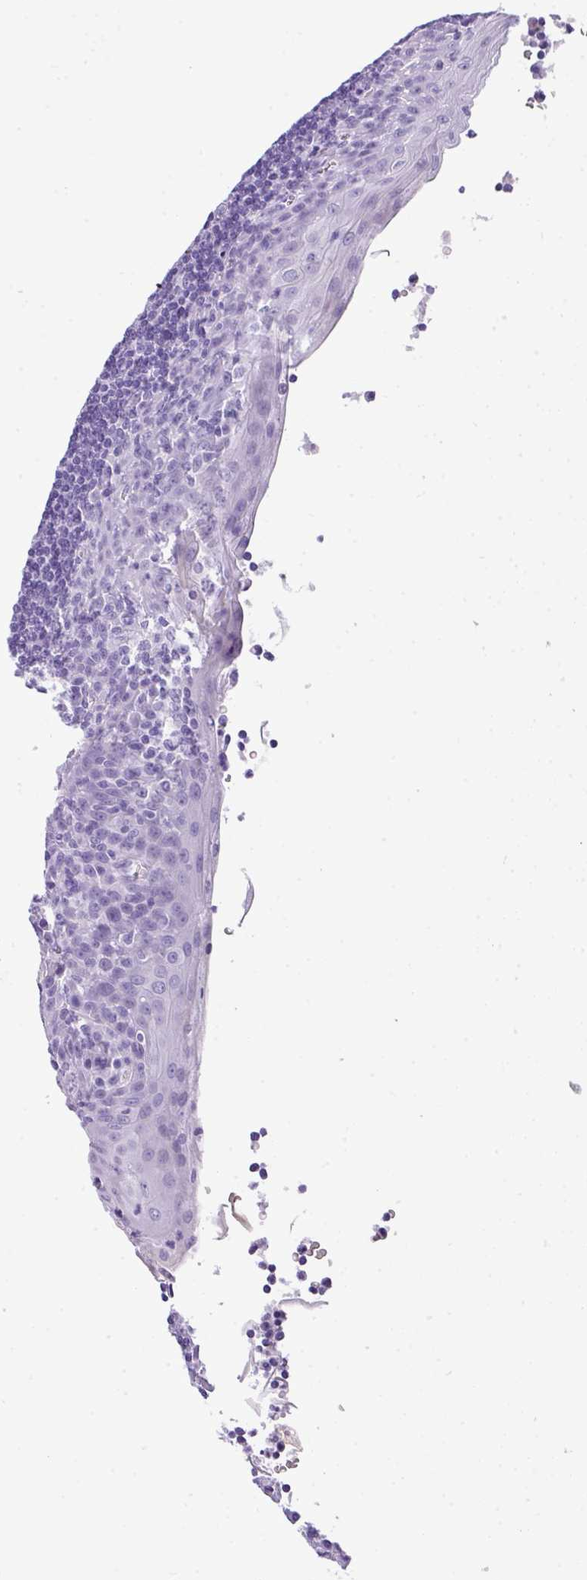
{"staining": {"intensity": "negative", "quantity": "none", "location": "none"}, "tissue": "tonsil", "cell_type": "Germinal center cells", "image_type": "normal", "snomed": [{"axis": "morphology", "description": "Normal tissue, NOS"}, {"axis": "topography", "description": "Tonsil"}], "caption": "Germinal center cells show no significant expression in benign tonsil. (Stains: DAB (3,3'-diaminobenzidine) immunohistochemistry (IHC) with hematoxylin counter stain, Microscopy: brightfield microscopy at high magnification).", "gene": "MUC21", "patient": {"sex": "male", "age": 27}}